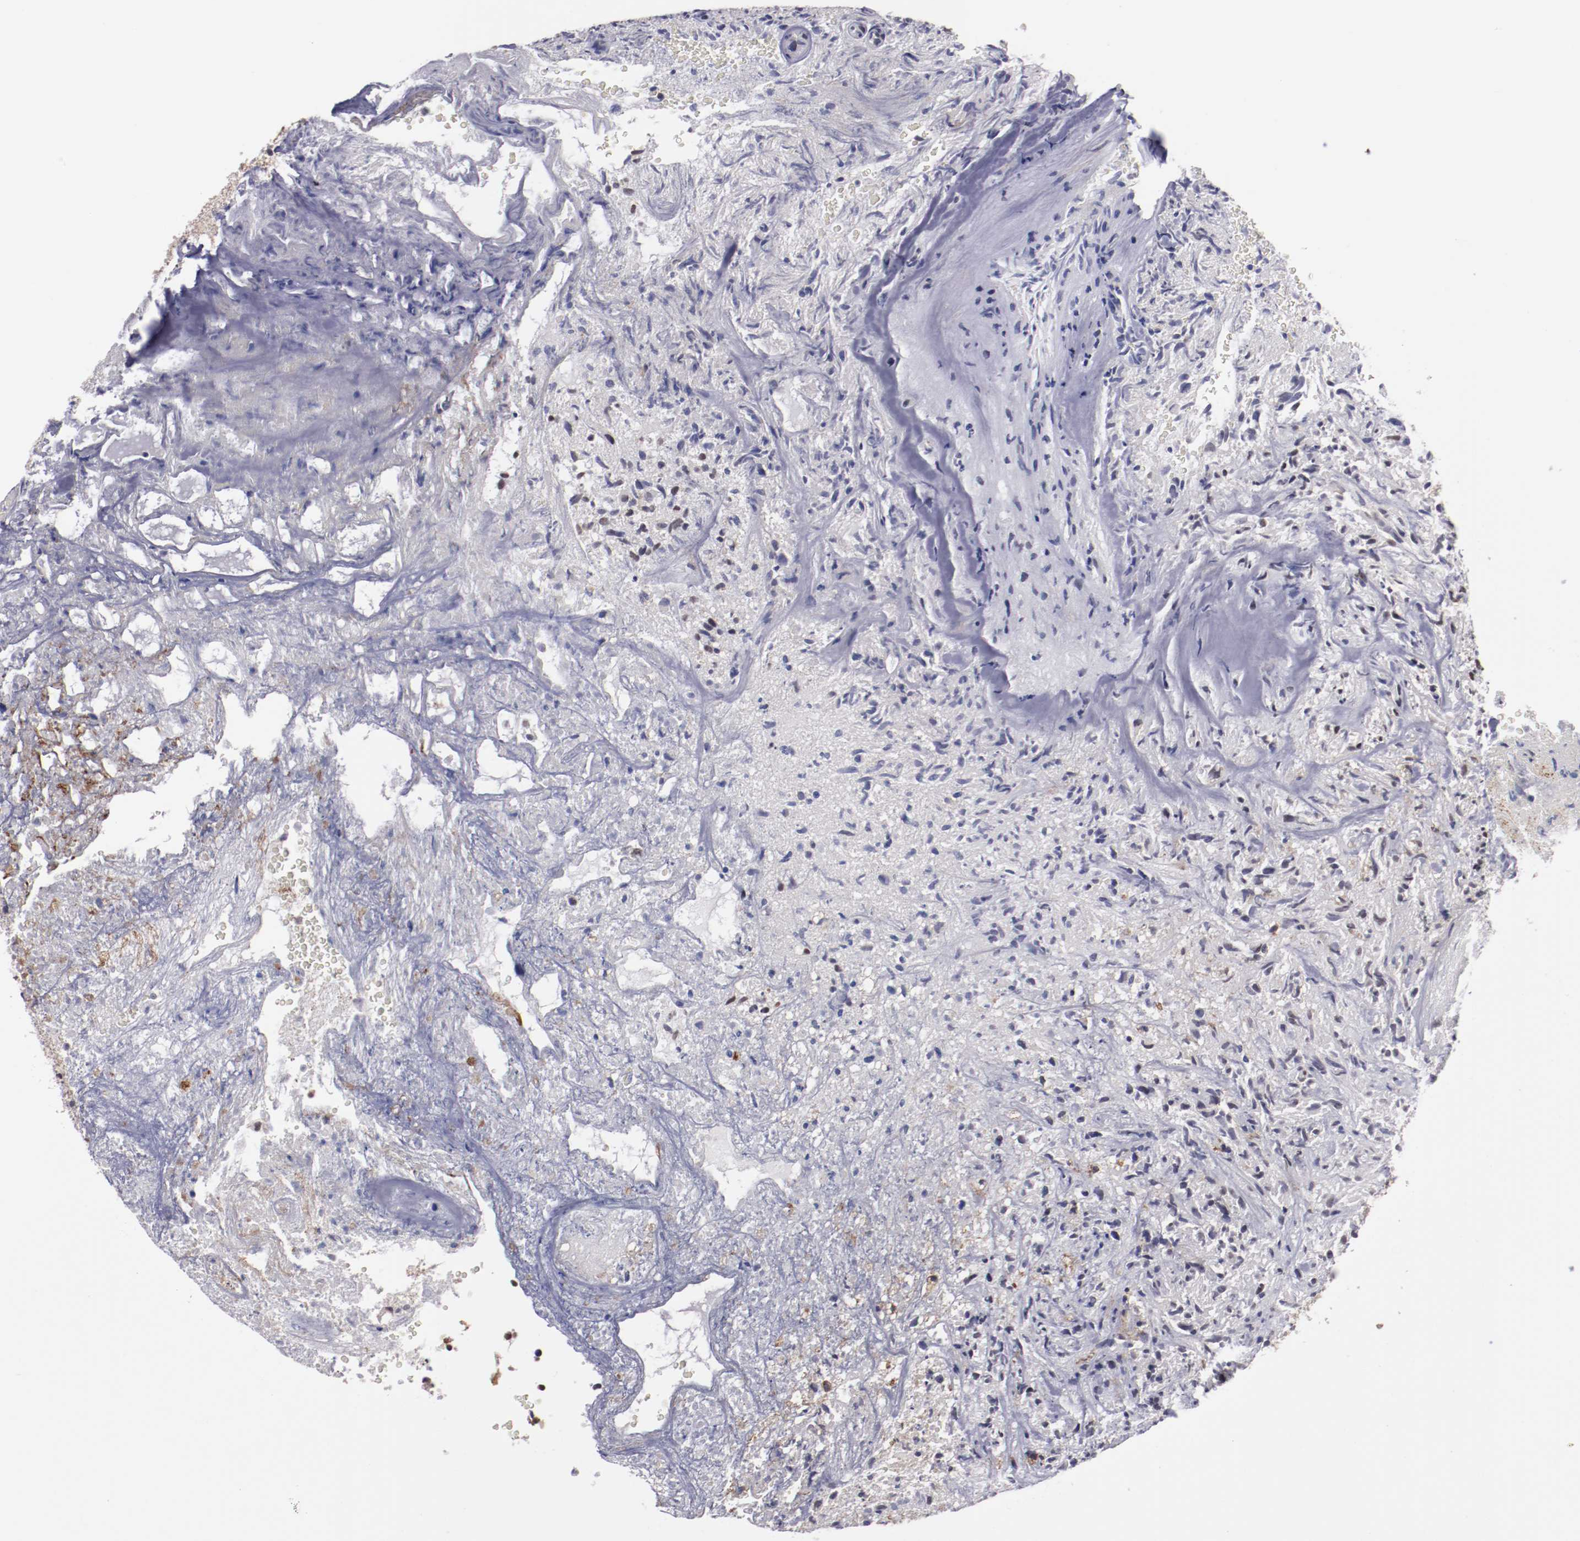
{"staining": {"intensity": "weak", "quantity": "<25%", "location": "nuclear"}, "tissue": "glioma", "cell_type": "Tumor cells", "image_type": "cancer", "snomed": [{"axis": "morphology", "description": "Normal tissue, NOS"}, {"axis": "morphology", "description": "Glioma, malignant, High grade"}, {"axis": "topography", "description": "Cerebral cortex"}], "caption": "Tumor cells are negative for brown protein staining in malignant high-grade glioma. (DAB IHC, high magnification).", "gene": "NRXN3", "patient": {"sex": "male", "age": 75}}